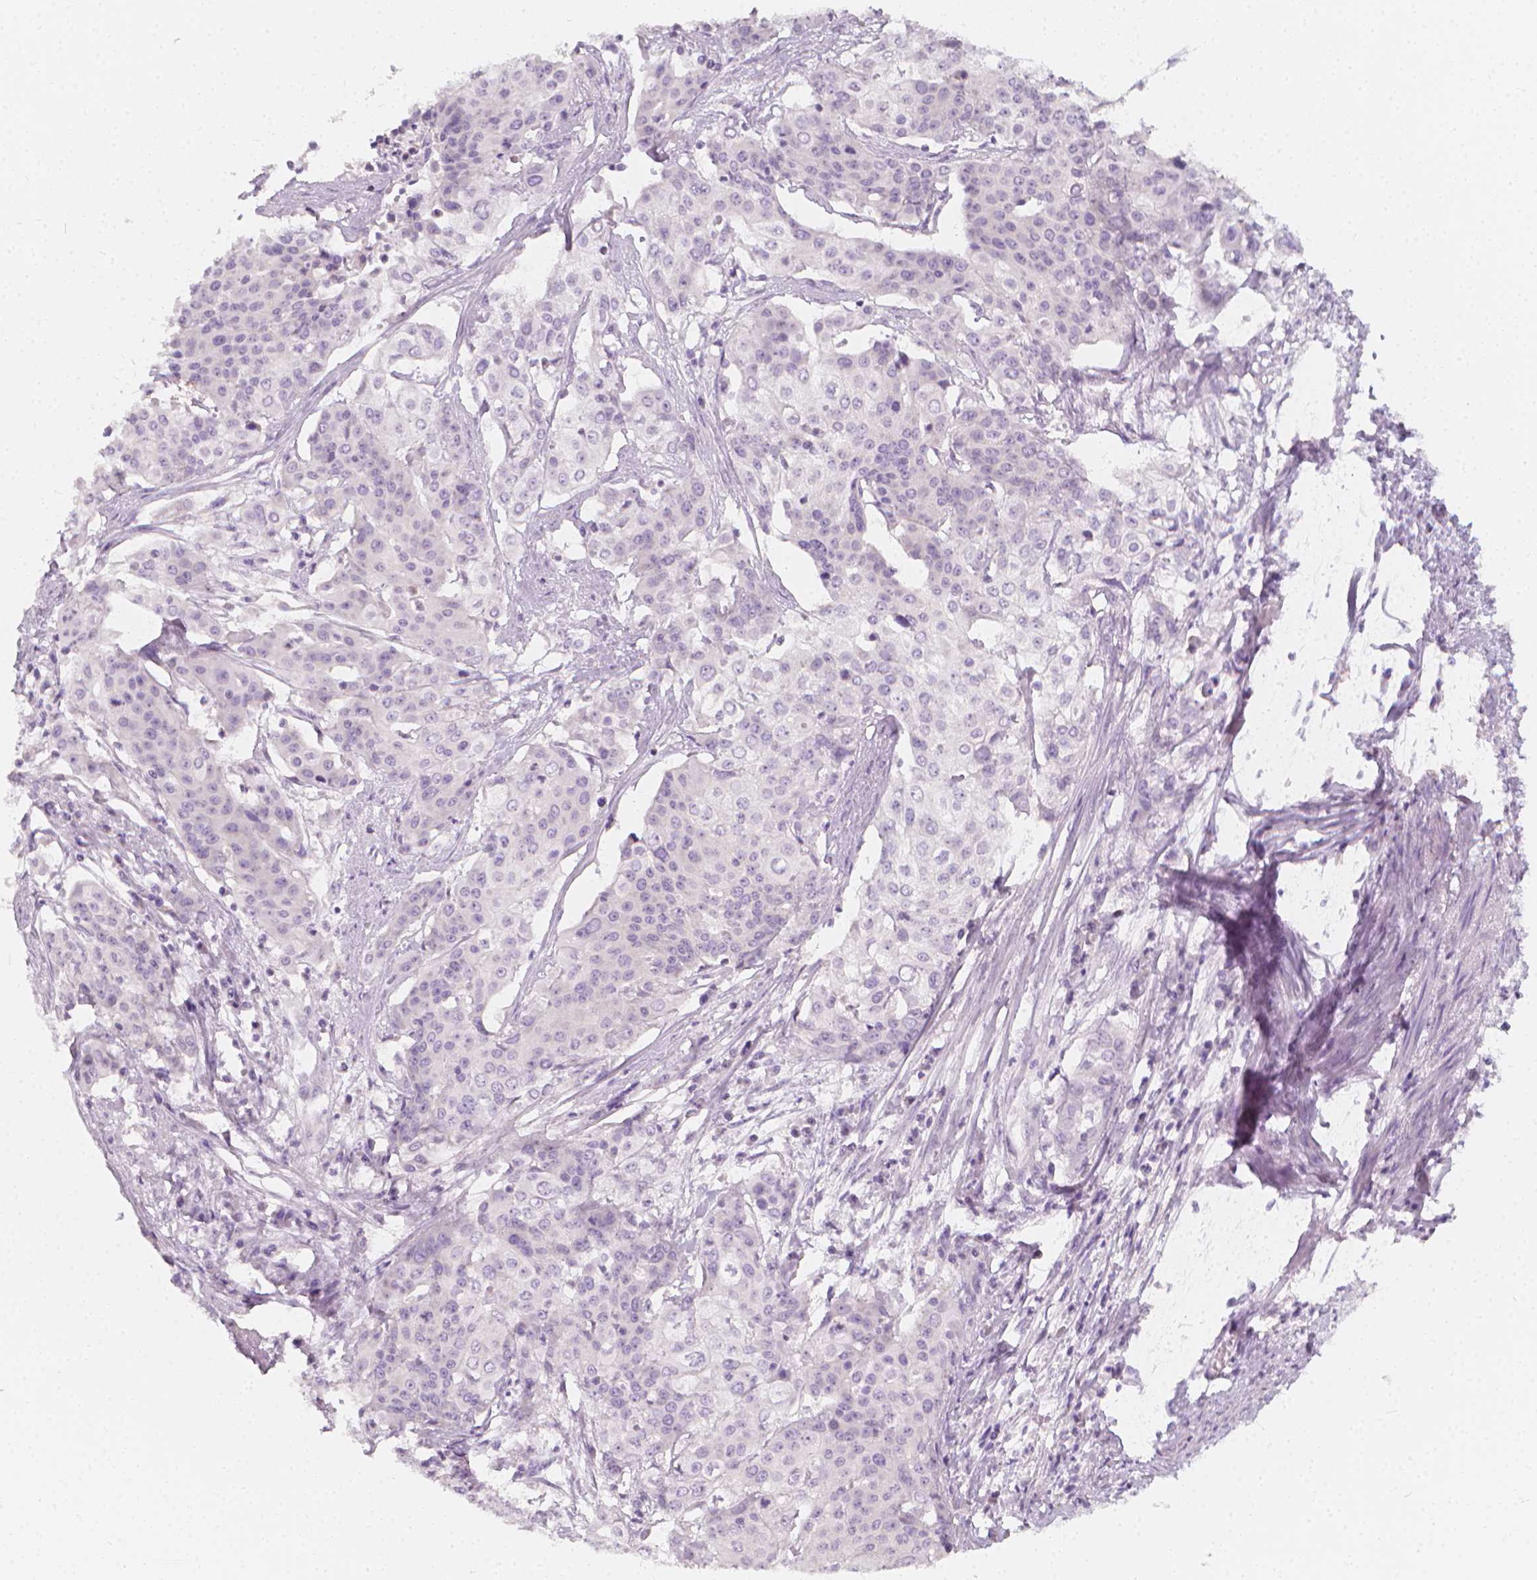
{"staining": {"intensity": "negative", "quantity": "none", "location": "none"}, "tissue": "cervical cancer", "cell_type": "Tumor cells", "image_type": "cancer", "snomed": [{"axis": "morphology", "description": "Squamous cell carcinoma, NOS"}, {"axis": "topography", "description": "Cervix"}], "caption": "DAB (3,3'-diaminobenzidine) immunohistochemical staining of cervical cancer (squamous cell carcinoma) reveals no significant expression in tumor cells. The staining is performed using DAB brown chromogen with nuclei counter-stained in using hematoxylin.", "gene": "RBFOX1", "patient": {"sex": "female", "age": 39}}